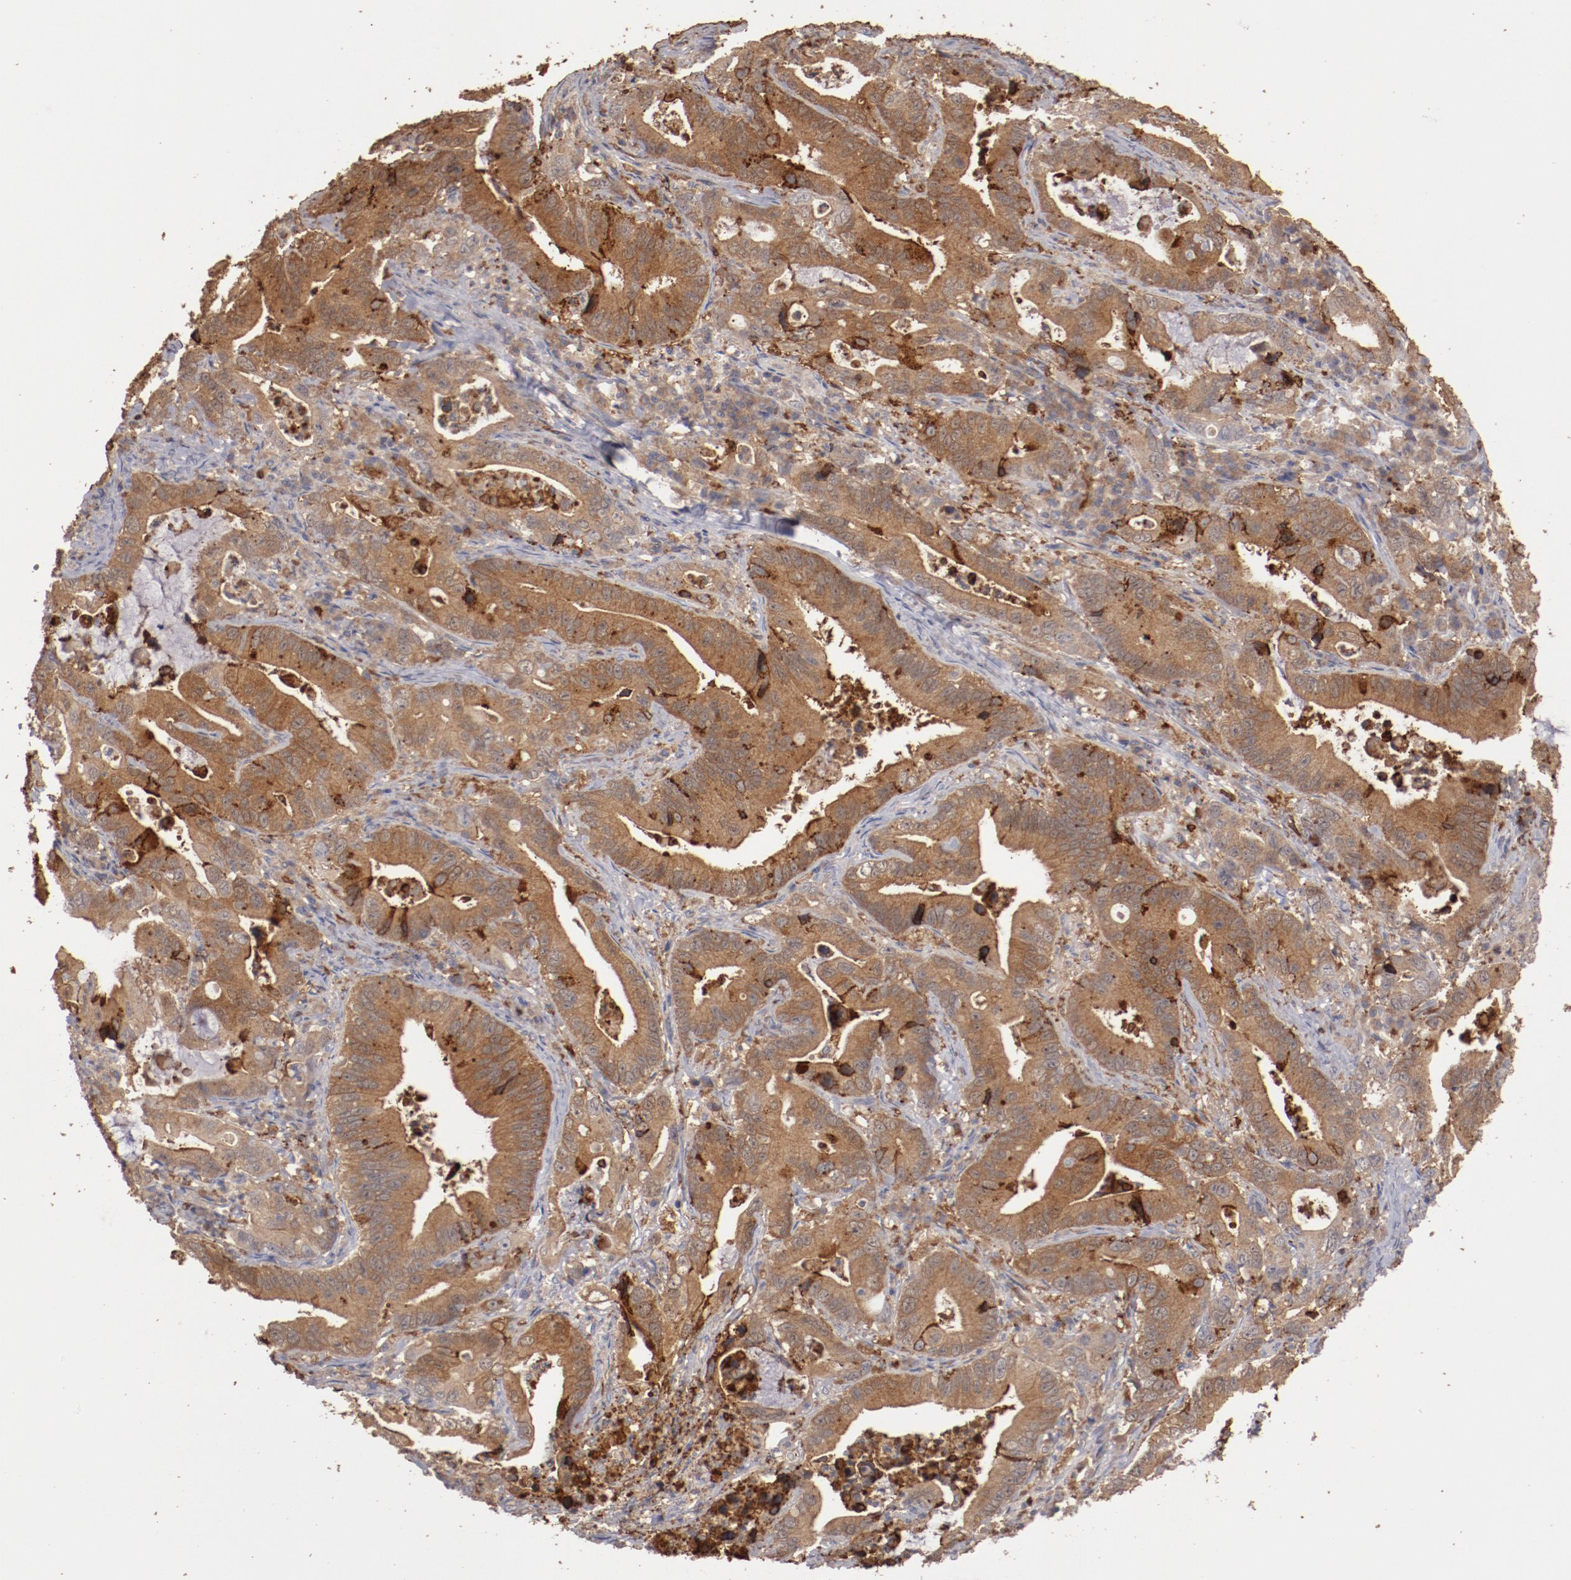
{"staining": {"intensity": "strong", "quantity": ">75%", "location": "cytoplasmic/membranous"}, "tissue": "stomach cancer", "cell_type": "Tumor cells", "image_type": "cancer", "snomed": [{"axis": "morphology", "description": "Adenocarcinoma, NOS"}, {"axis": "topography", "description": "Stomach, upper"}], "caption": "IHC (DAB) staining of stomach adenocarcinoma displays strong cytoplasmic/membranous protein staining in about >75% of tumor cells.", "gene": "LRRC75B", "patient": {"sex": "male", "age": 63}}